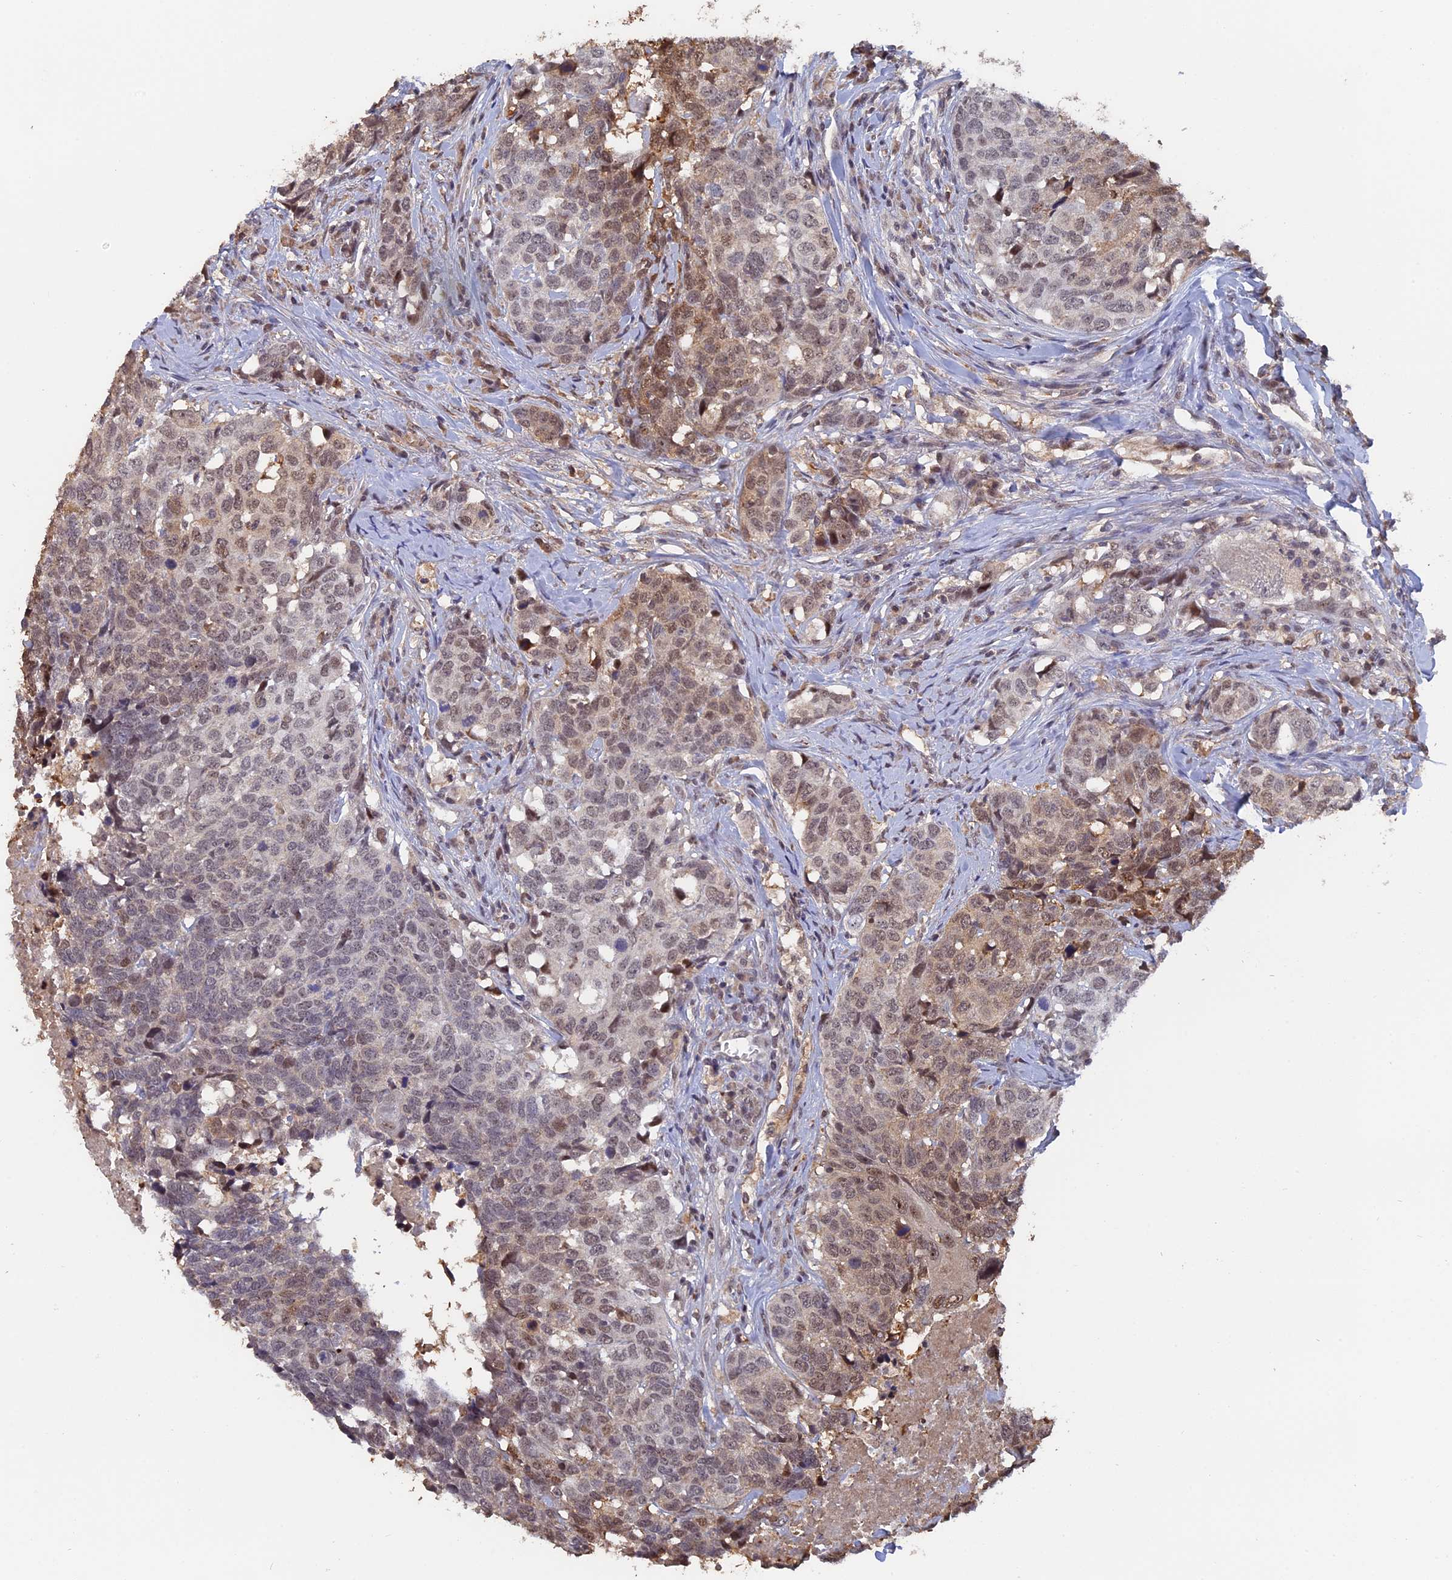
{"staining": {"intensity": "moderate", "quantity": "25%-75%", "location": "nuclear"}, "tissue": "head and neck cancer", "cell_type": "Tumor cells", "image_type": "cancer", "snomed": [{"axis": "morphology", "description": "Squamous cell carcinoma, NOS"}, {"axis": "topography", "description": "Head-Neck"}], "caption": "Human head and neck squamous cell carcinoma stained with a protein marker displays moderate staining in tumor cells.", "gene": "FAM98C", "patient": {"sex": "male", "age": 66}}